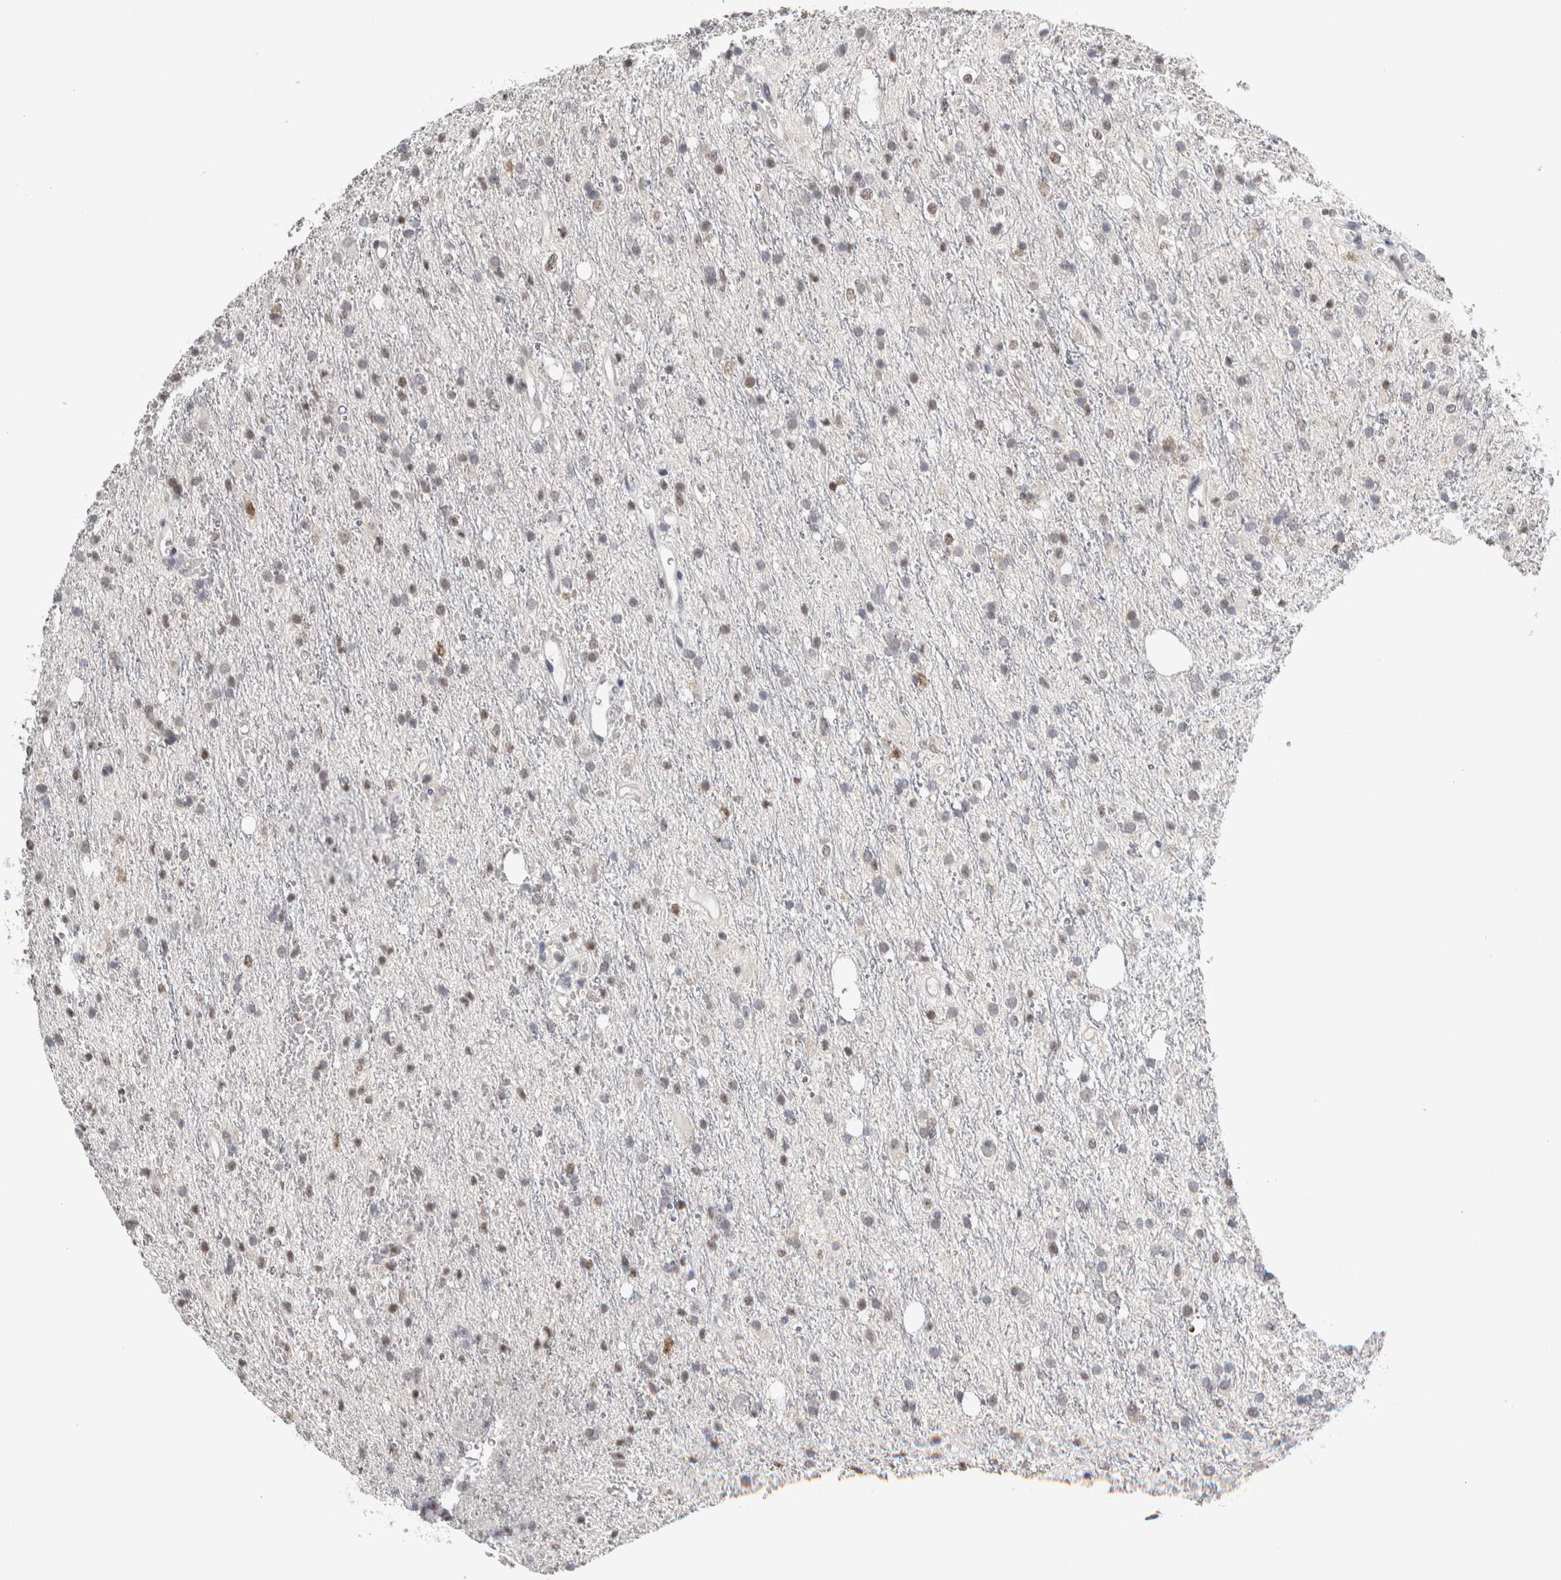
{"staining": {"intensity": "weak", "quantity": "<25%", "location": "nuclear"}, "tissue": "glioma", "cell_type": "Tumor cells", "image_type": "cancer", "snomed": [{"axis": "morphology", "description": "Glioma, malignant, High grade"}, {"axis": "topography", "description": "Brain"}], "caption": "This is an IHC micrograph of human high-grade glioma (malignant). There is no expression in tumor cells.", "gene": "NEUROD1", "patient": {"sex": "male", "age": 47}}